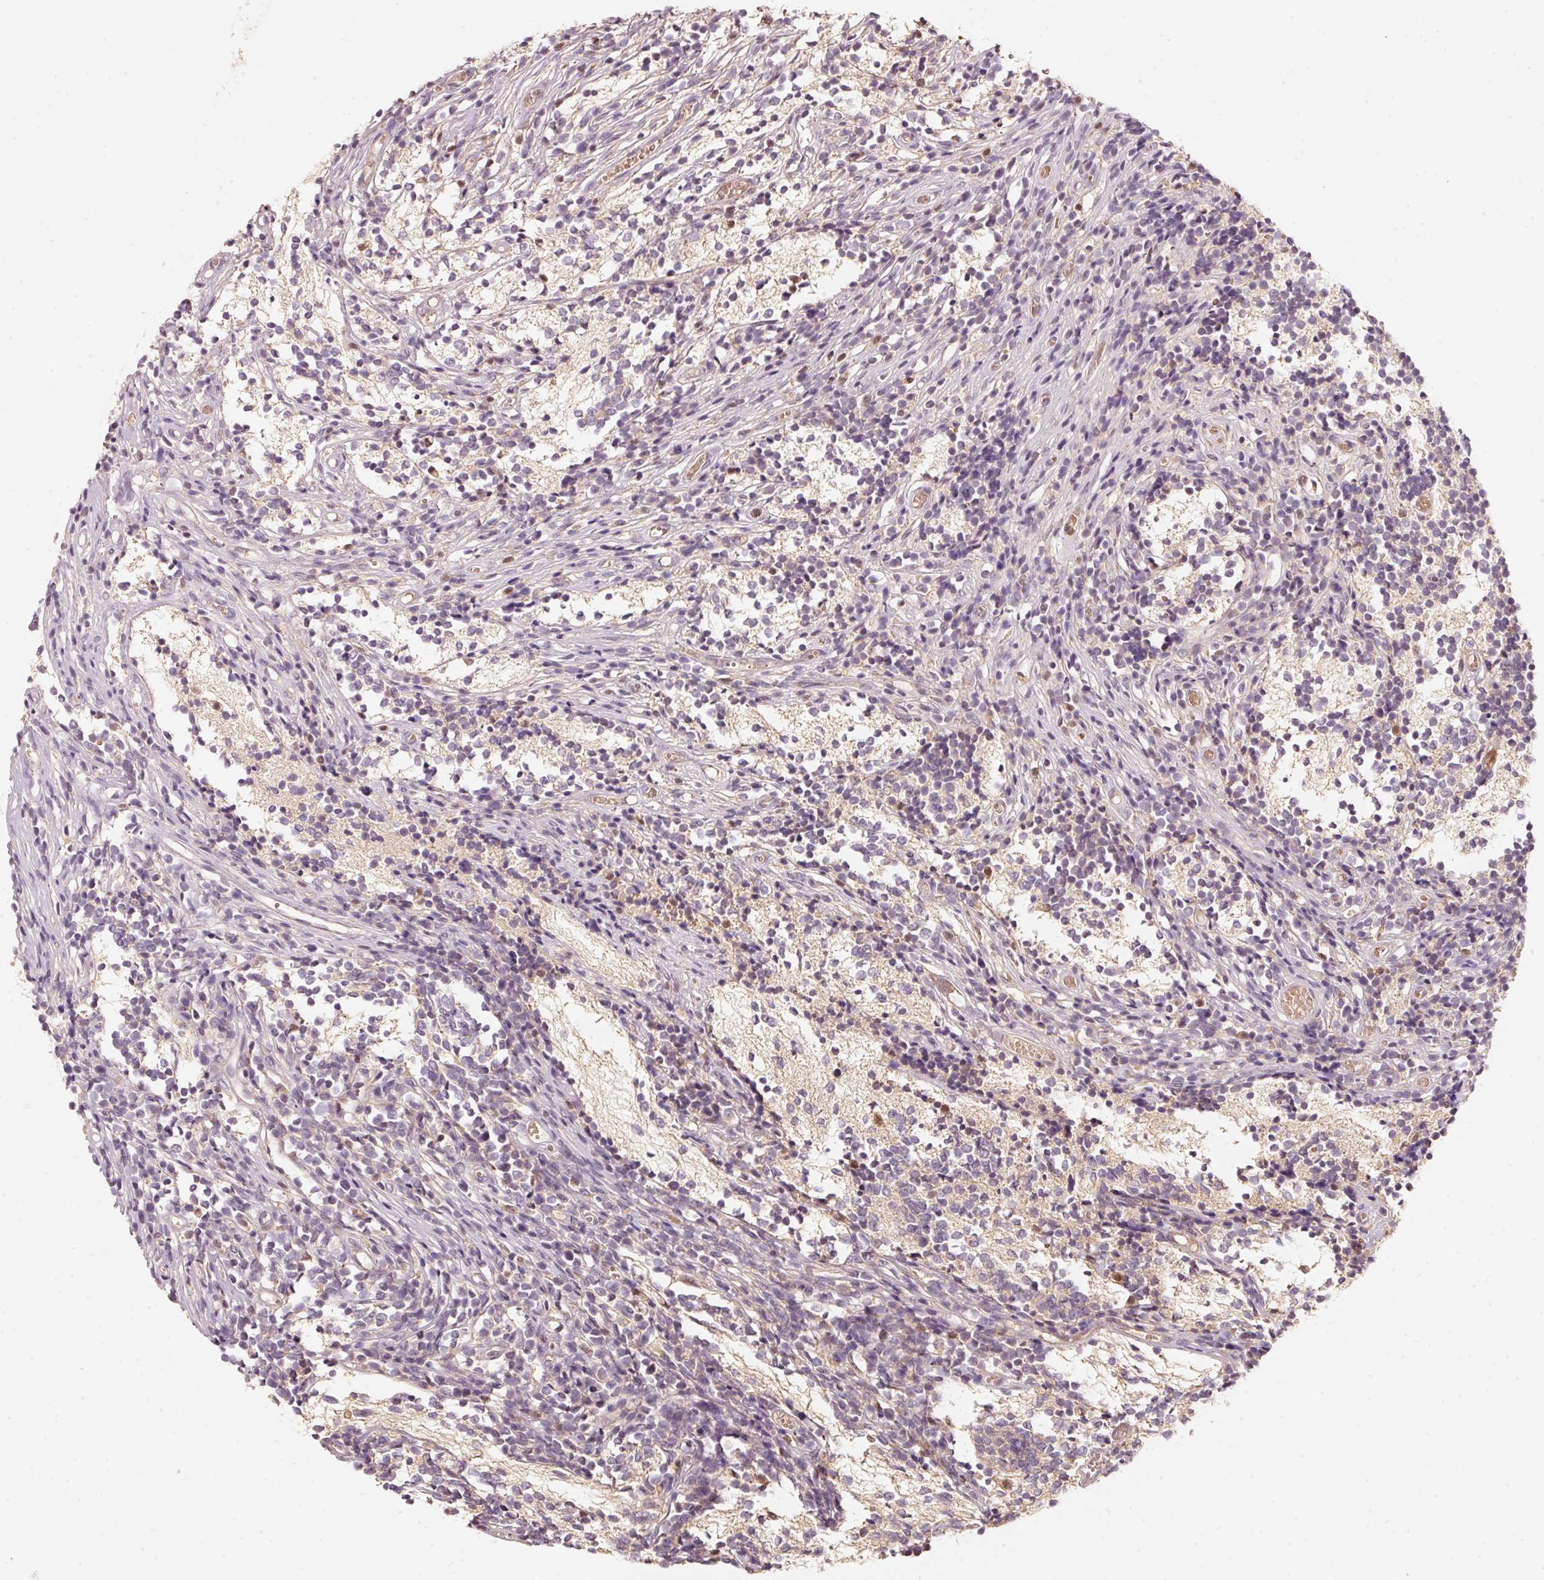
{"staining": {"intensity": "negative", "quantity": "none", "location": "none"}, "tissue": "glioma", "cell_type": "Tumor cells", "image_type": "cancer", "snomed": [{"axis": "morphology", "description": "Glioma, malignant, Low grade"}, {"axis": "topography", "description": "Brain"}], "caption": "This is an immunohistochemistry (IHC) micrograph of human malignant glioma (low-grade). There is no staining in tumor cells.", "gene": "RRAS2", "patient": {"sex": "female", "age": 1}}